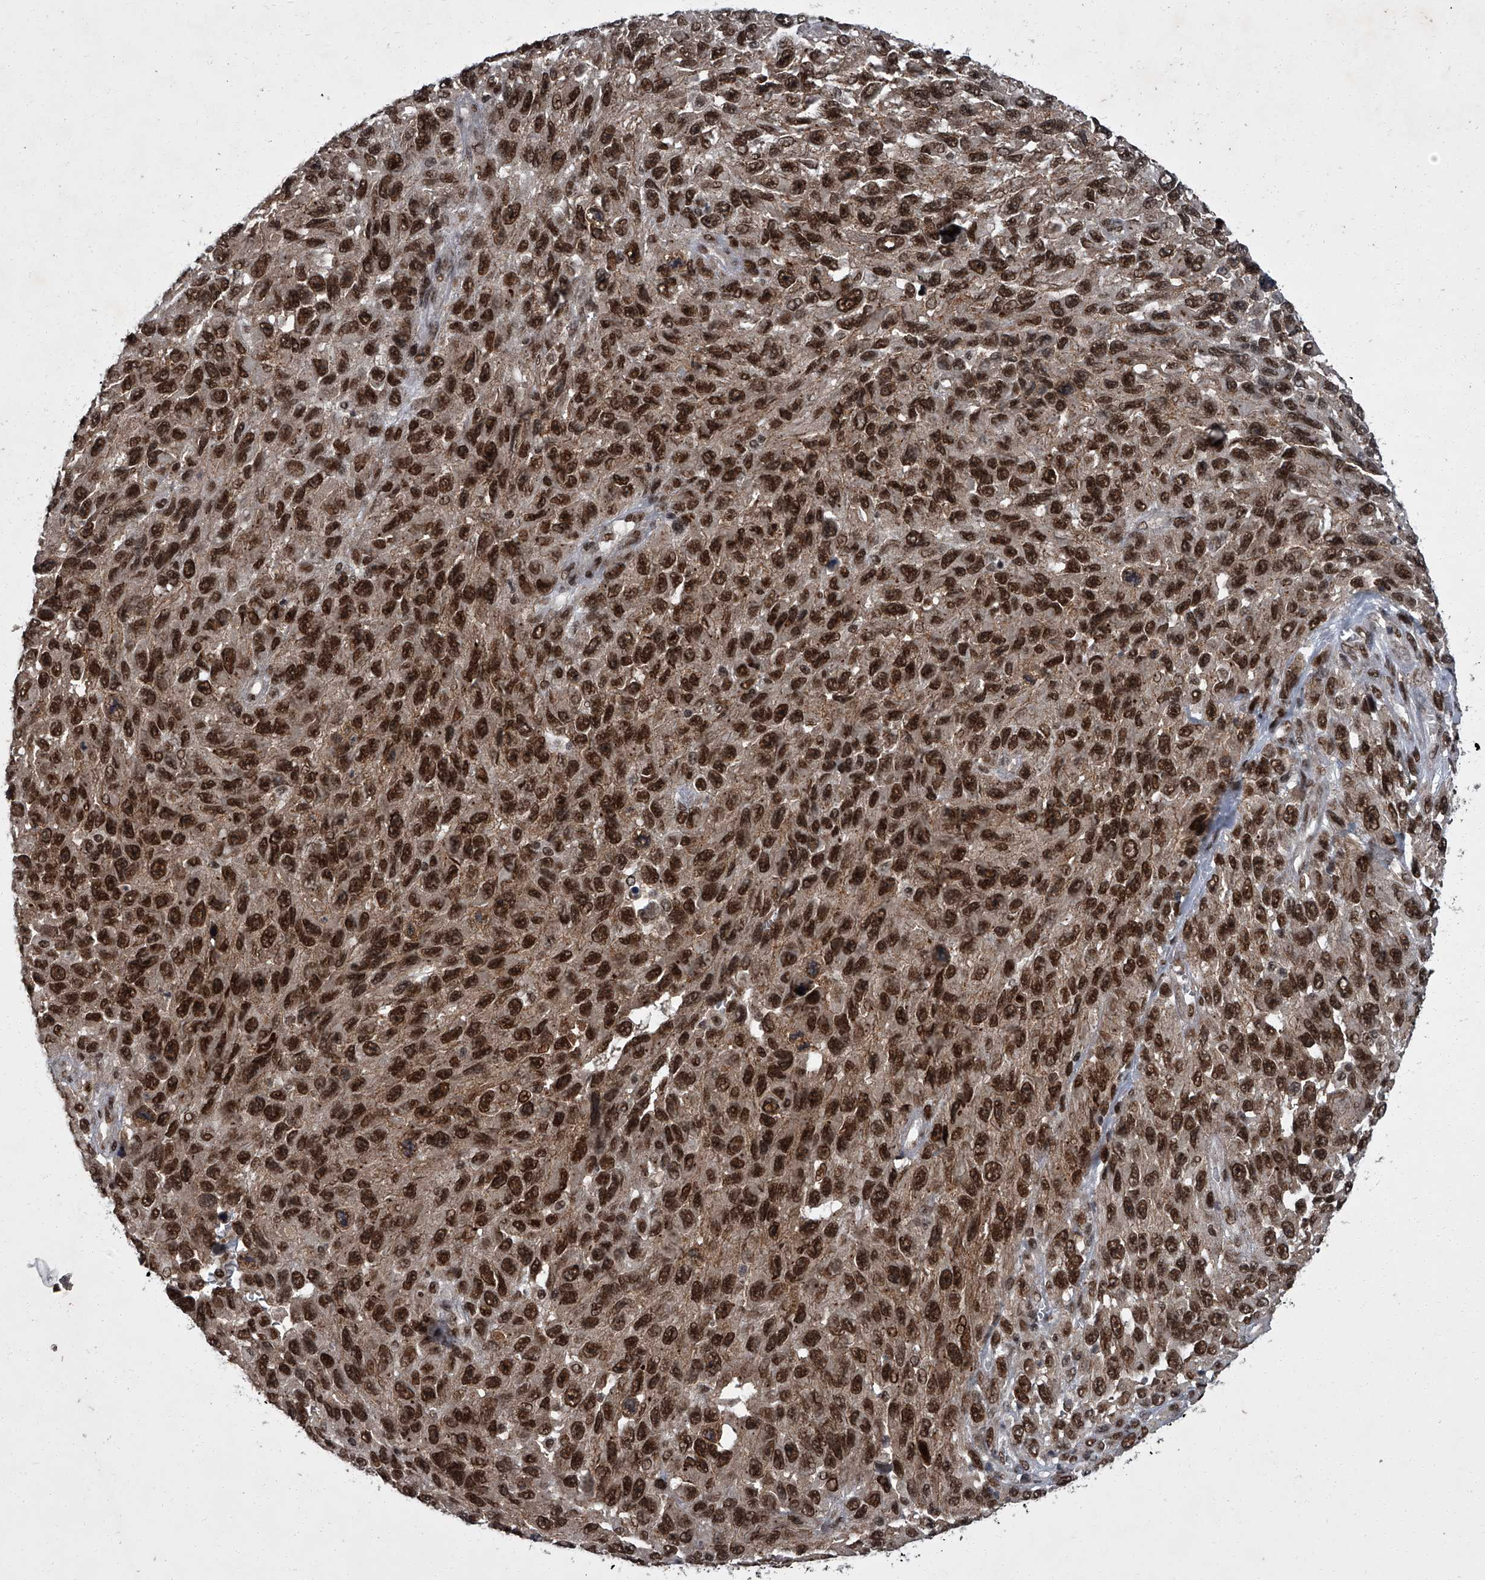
{"staining": {"intensity": "strong", "quantity": ">75%", "location": "nuclear"}, "tissue": "melanoma", "cell_type": "Tumor cells", "image_type": "cancer", "snomed": [{"axis": "morphology", "description": "Malignant melanoma, NOS"}, {"axis": "topography", "description": "Skin"}], "caption": "Immunohistochemistry (IHC) photomicrograph of human malignant melanoma stained for a protein (brown), which demonstrates high levels of strong nuclear staining in about >75% of tumor cells.", "gene": "ZNF518B", "patient": {"sex": "female", "age": 96}}